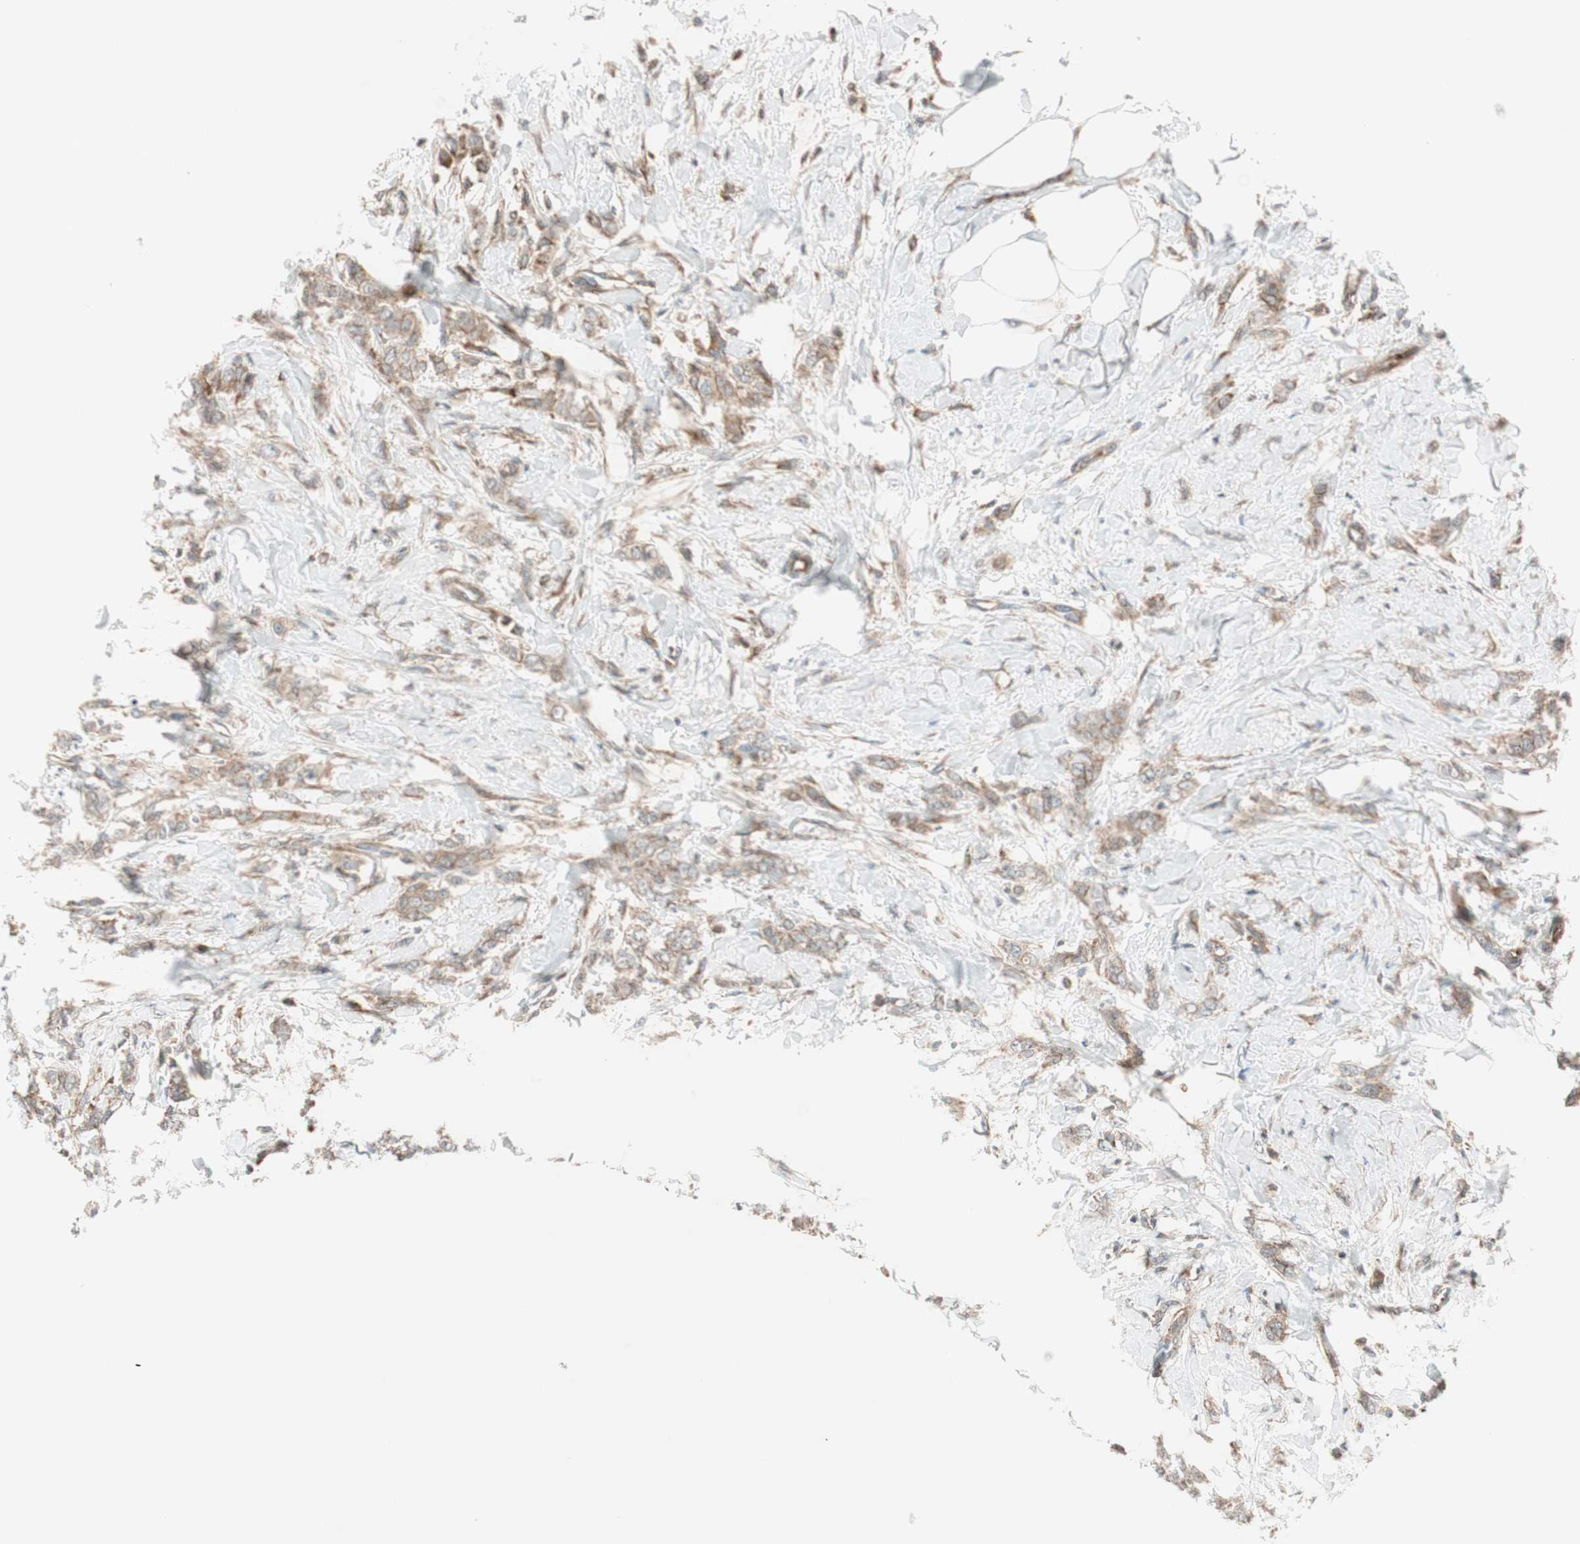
{"staining": {"intensity": "weak", "quantity": ">75%", "location": "cytoplasmic/membranous"}, "tissue": "breast cancer", "cell_type": "Tumor cells", "image_type": "cancer", "snomed": [{"axis": "morphology", "description": "Lobular carcinoma, in situ"}, {"axis": "morphology", "description": "Lobular carcinoma"}, {"axis": "topography", "description": "Breast"}], "caption": "The photomicrograph reveals staining of breast cancer, revealing weak cytoplasmic/membranous protein expression (brown color) within tumor cells.", "gene": "ABI1", "patient": {"sex": "female", "age": 41}}